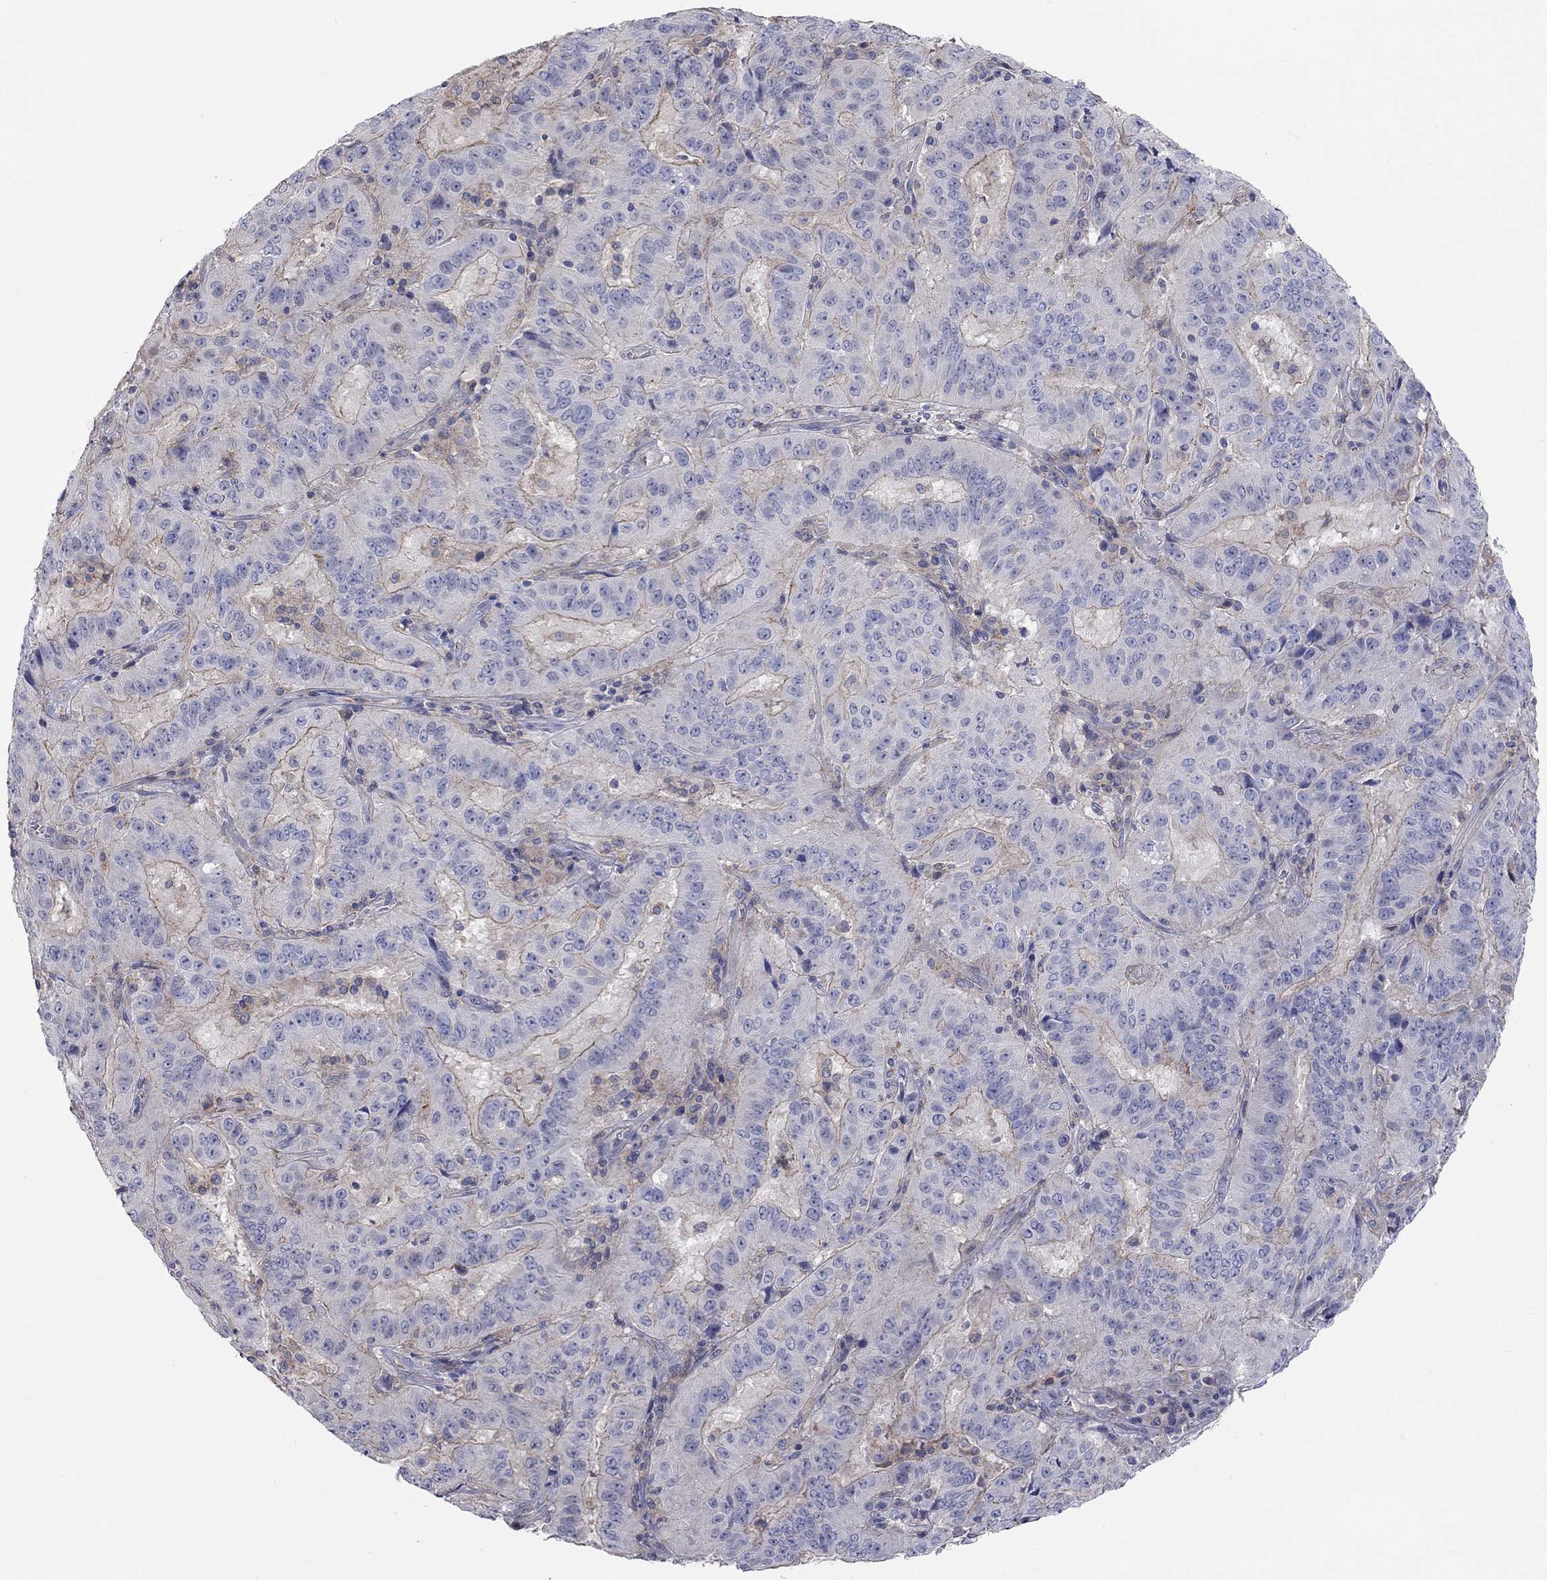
{"staining": {"intensity": "moderate", "quantity": "25%-75%", "location": "cytoplasmic/membranous"}, "tissue": "pancreatic cancer", "cell_type": "Tumor cells", "image_type": "cancer", "snomed": [{"axis": "morphology", "description": "Adenocarcinoma, NOS"}, {"axis": "topography", "description": "Pancreas"}], "caption": "A brown stain labels moderate cytoplasmic/membranous expression of a protein in human pancreatic cancer tumor cells.", "gene": "PCDHGA10", "patient": {"sex": "male", "age": 63}}